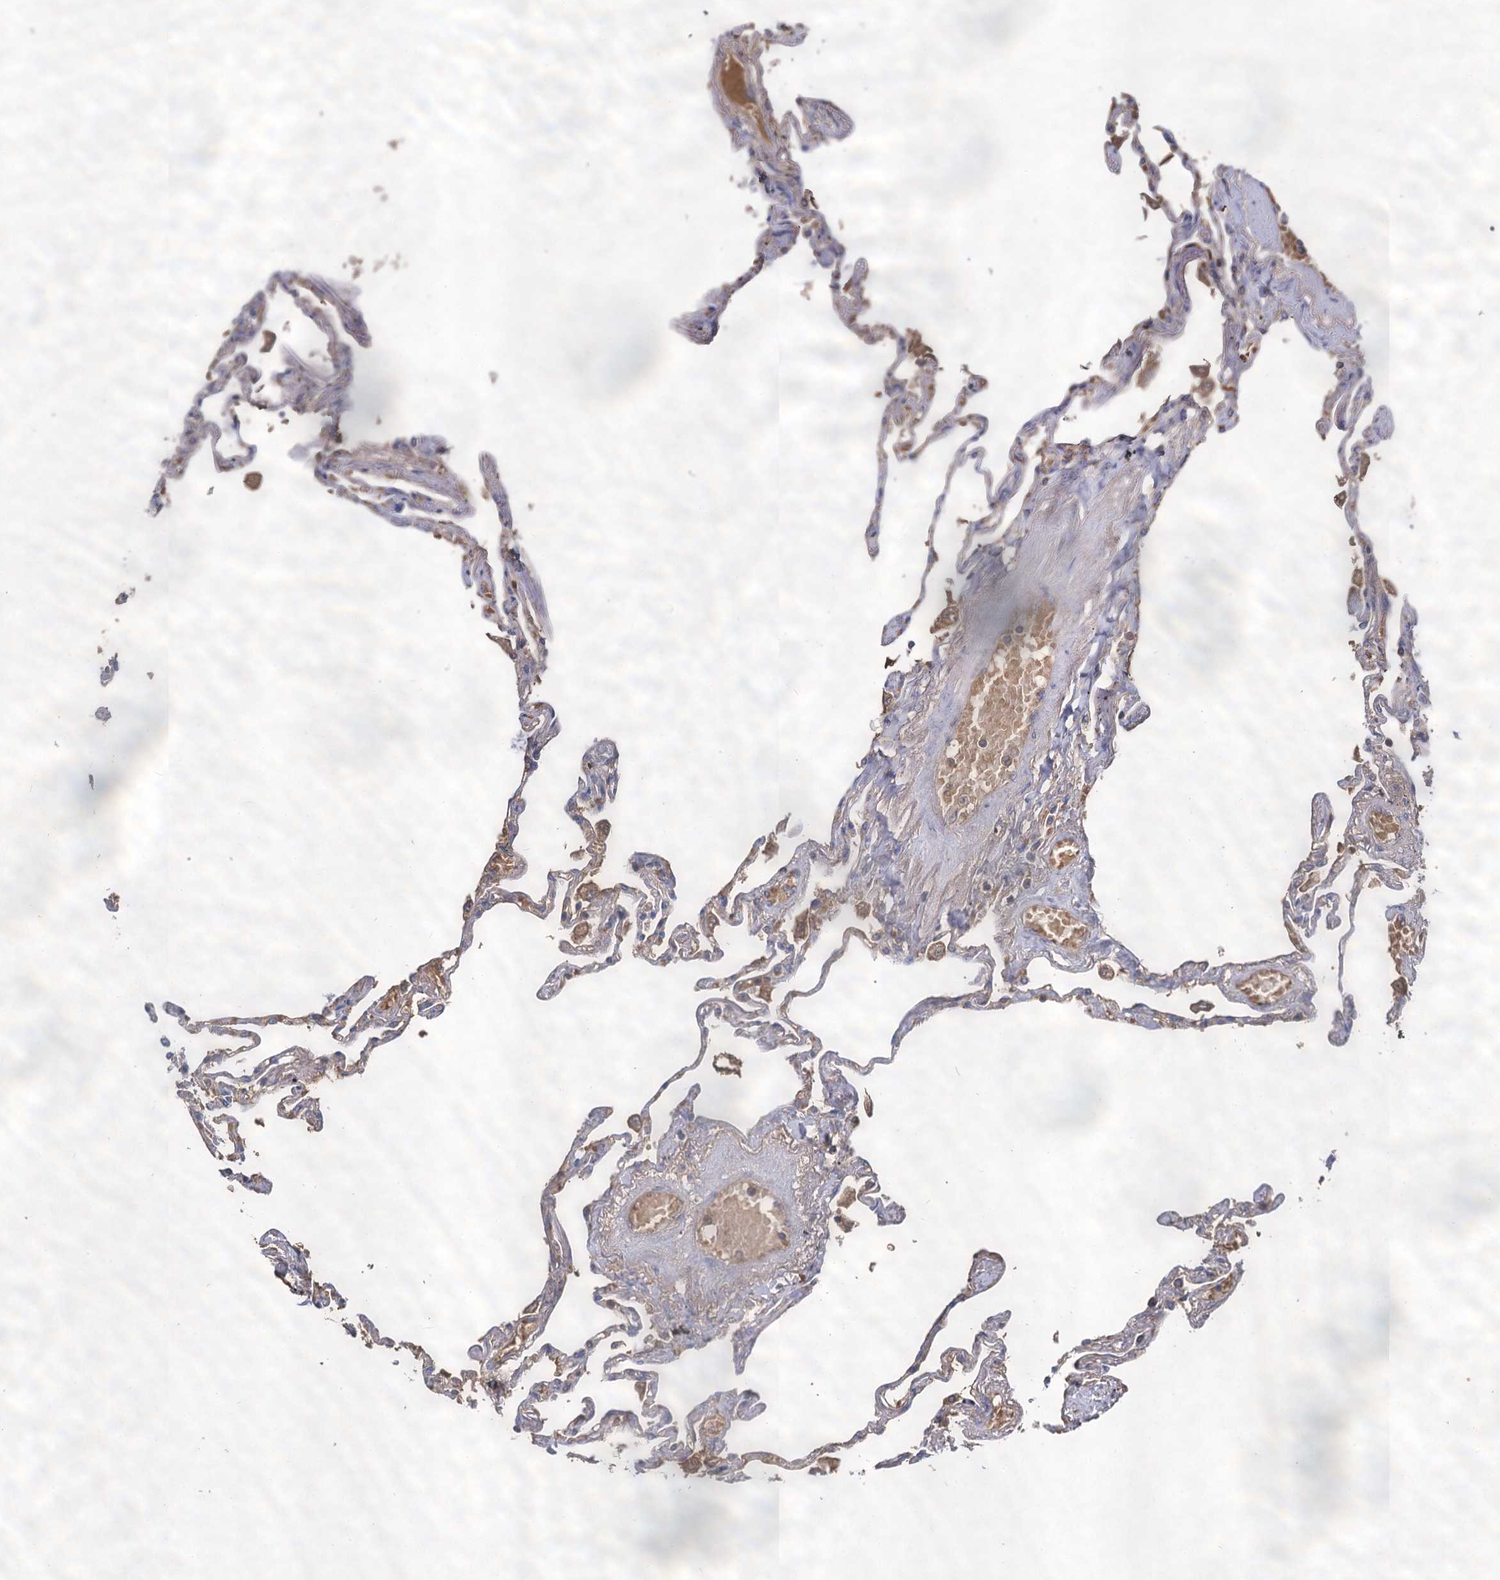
{"staining": {"intensity": "weak", "quantity": "<25%", "location": "cytoplasmic/membranous"}, "tissue": "lung", "cell_type": "Alveolar cells", "image_type": "normal", "snomed": [{"axis": "morphology", "description": "Normal tissue, NOS"}, {"axis": "topography", "description": "Lung"}], "caption": "Immunohistochemistry (IHC) of normal human lung exhibits no expression in alveolar cells.", "gene": "USP50", "patient": {"sex": "female", "age": 67}}